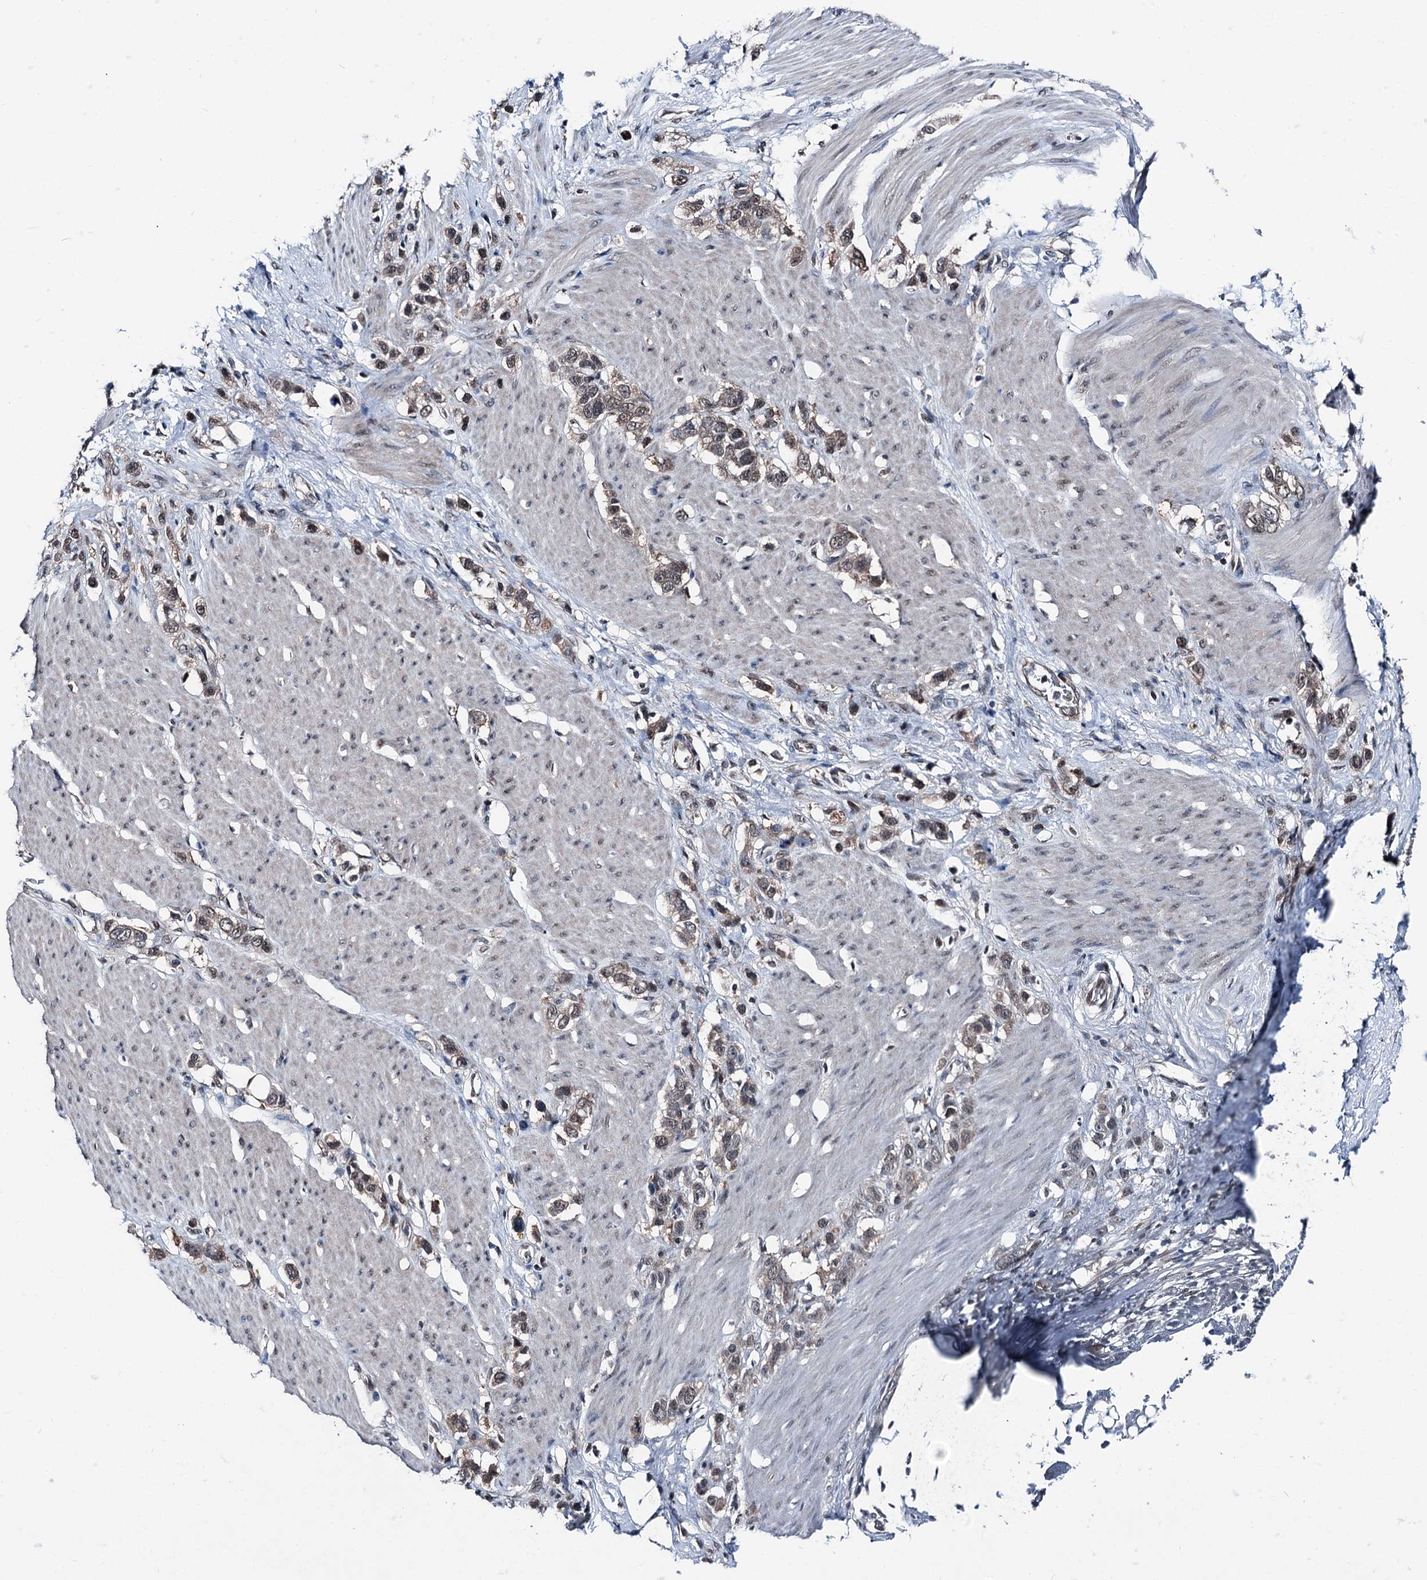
{"staining": {"intensity": "moderate", "quantity": "25%-75%", "location": "cytoplasmic/membranous,nuclear"}, "tissue": "stomach cancer", "cell_type": "Tumor cells", "image_type": "cancer", "snomed": [{"axis": "morphology", "description": "Adenocarcinoma, NOS"}, {"axis": "morphology", "description": "Adenocarcinoma, High grade"}, {"axis": "topography", "description": "Stomach, upper"}, {"axis": "topography", "description": "Stomach, lower"}], "caption": "Protein expression analysis of human stomach high-grade adenocarcinoma reveals moderate cytoplasmic/membranous and nuclear expression in about 25%-75% of tumor cells.", "gene": "PSMD13", "patient": {"sex": "female", "age": 65}}